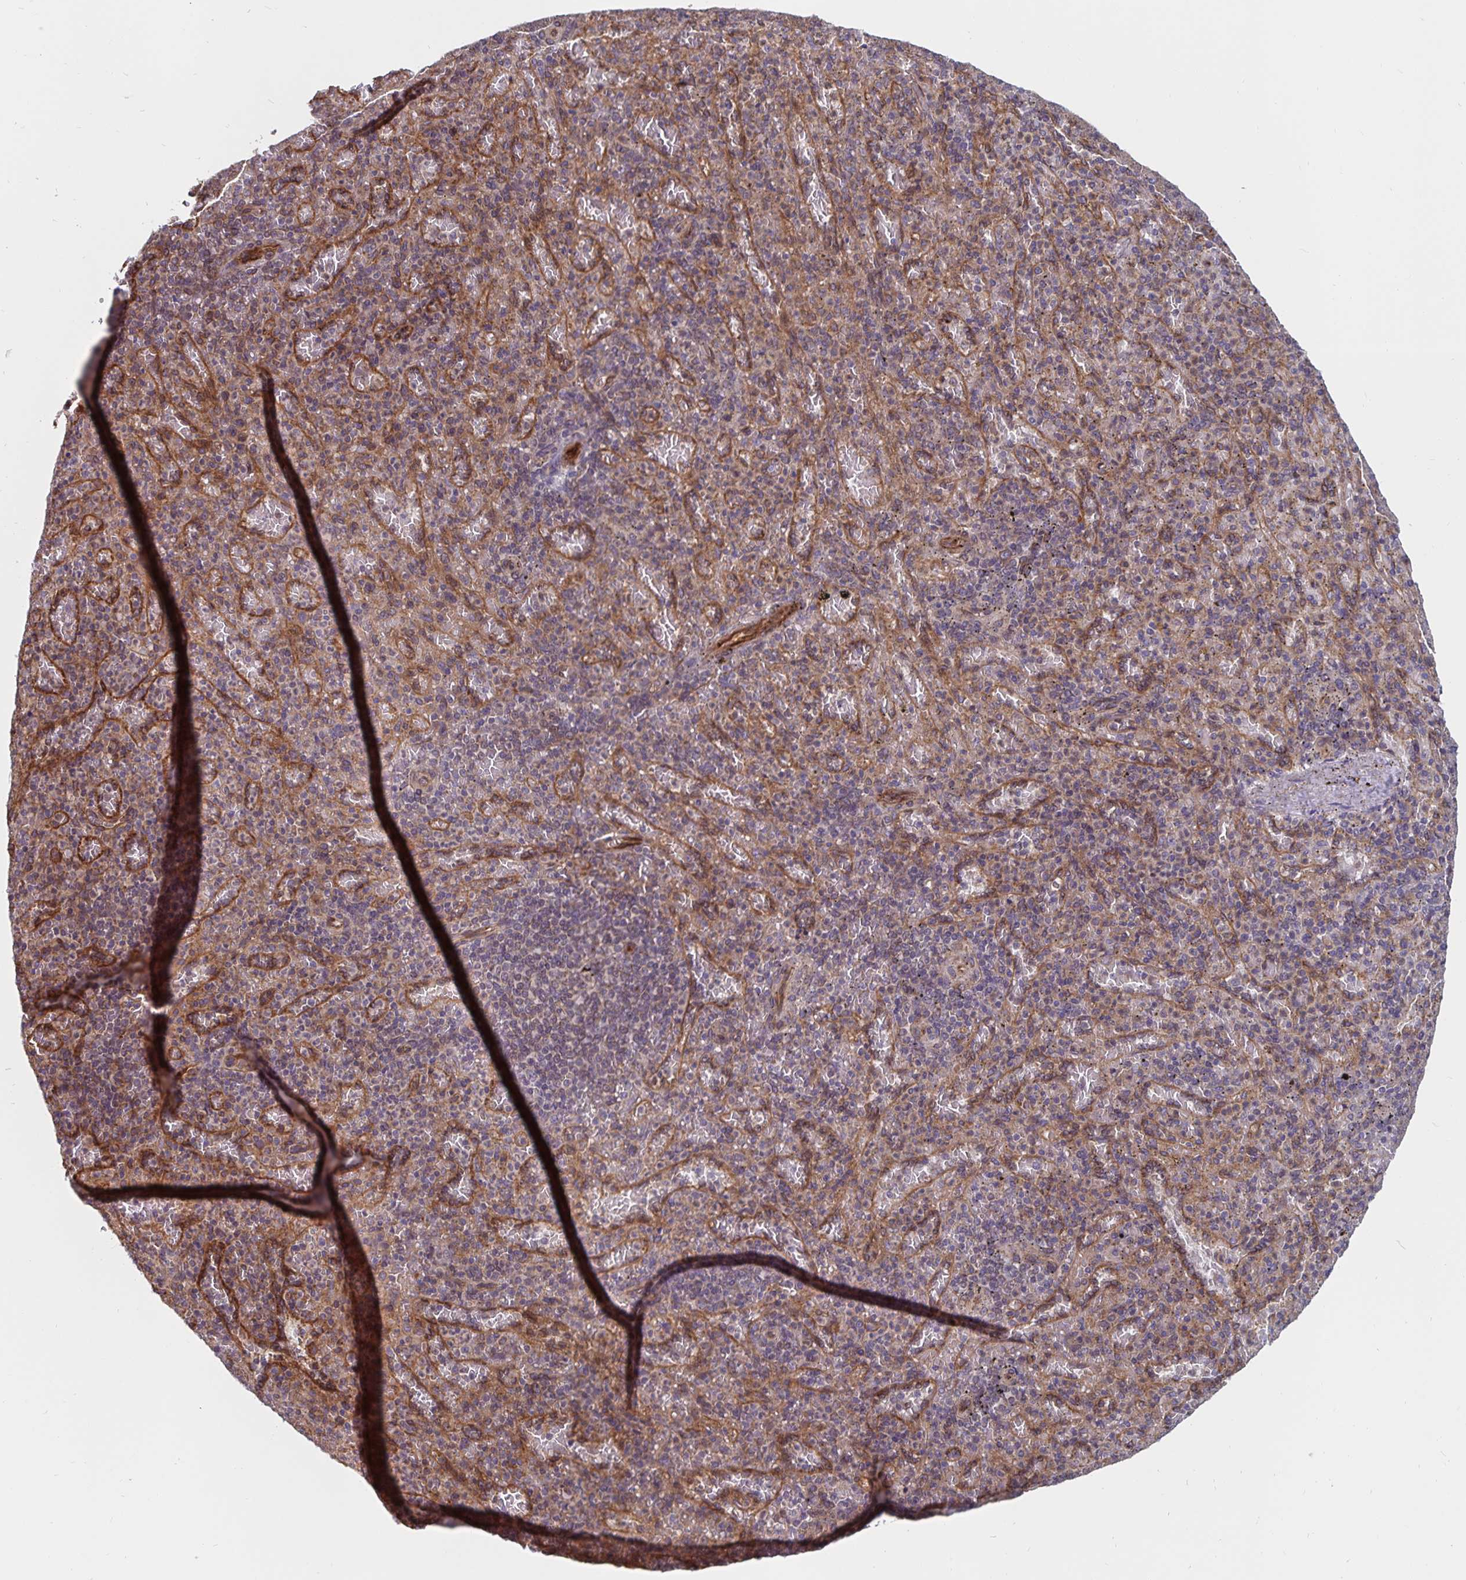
{"staining": {"intensity": "weak", "quantity": "25%-75%", "location": "cytoplasmic/membranous"}, "tissue": "spleen", "cell_type": "Cells in red pulp", "image_type": "normal", "snomed": [{"axis": "morphology", "description": "Normal tissue, NOS"}, {"axis": "topography", "description": "Spleen"}], "caption": "This is an image of immunohistochemistry staining of unremarkable spleen, which shows weak expression in the cytoplasmic/membranous of cells in red pulp.", "gene": "BCAP29", "patient": {"sex": "female", "age": 74}}